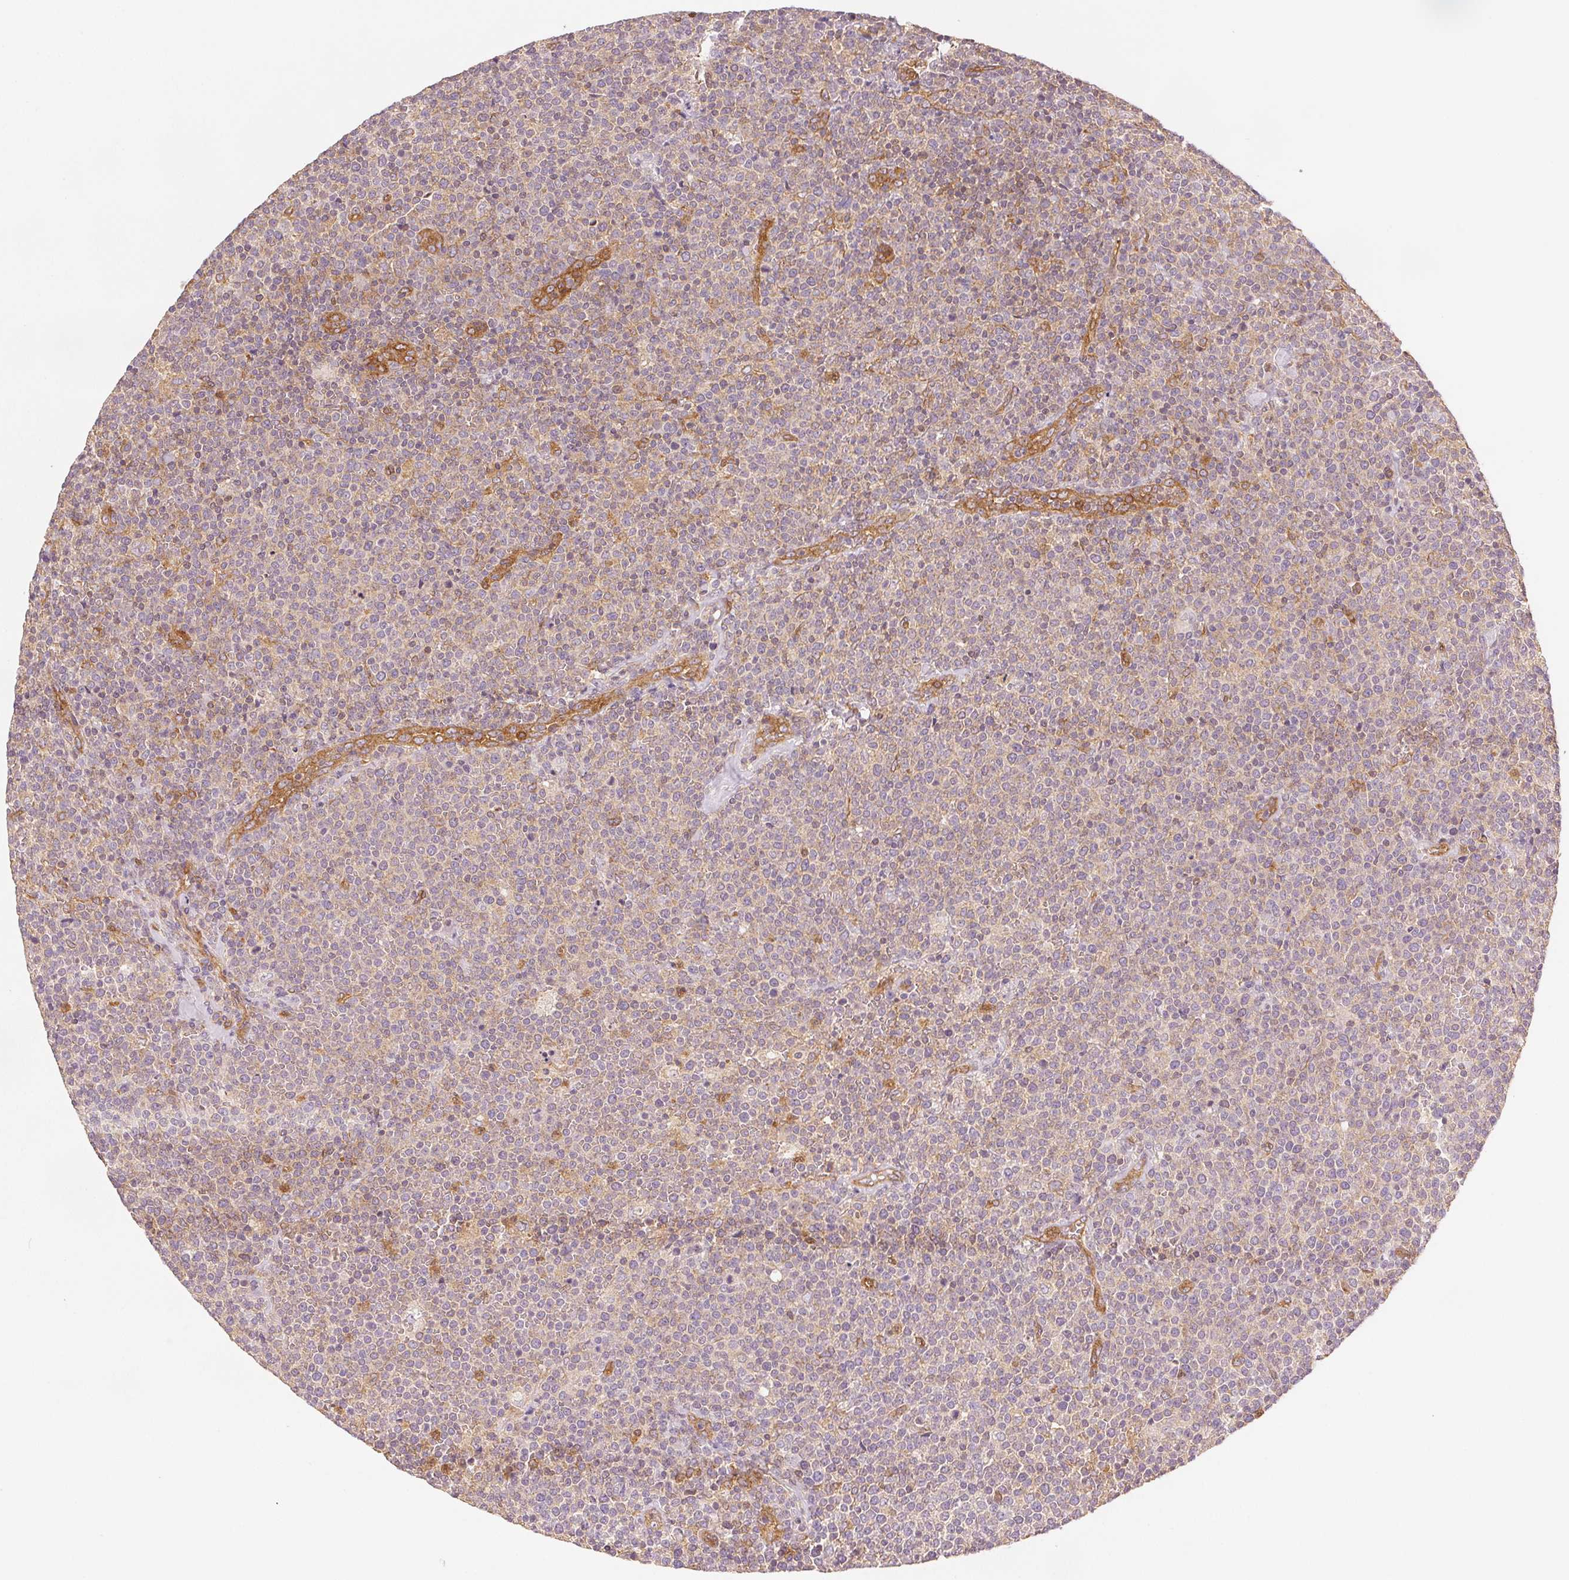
{"staining": {"intensity": "negative", "quantity": "none", "location": "none"}, "tissue": "lymphoma", "cell_type": "Tumor cells", "image_type": "cancer", "snomed": [{"axis": "morphology", "description": "Malignant lymphoma, non-Hodgkin's type, High grade"}, {"axis": "topography", "description": "Lymph node"}], "caption": "Image shows no significant protein expression in tumor cells of lymphoma.", "gene": "DIAPH2", "patient": {"sex": "male", "age": 61}}